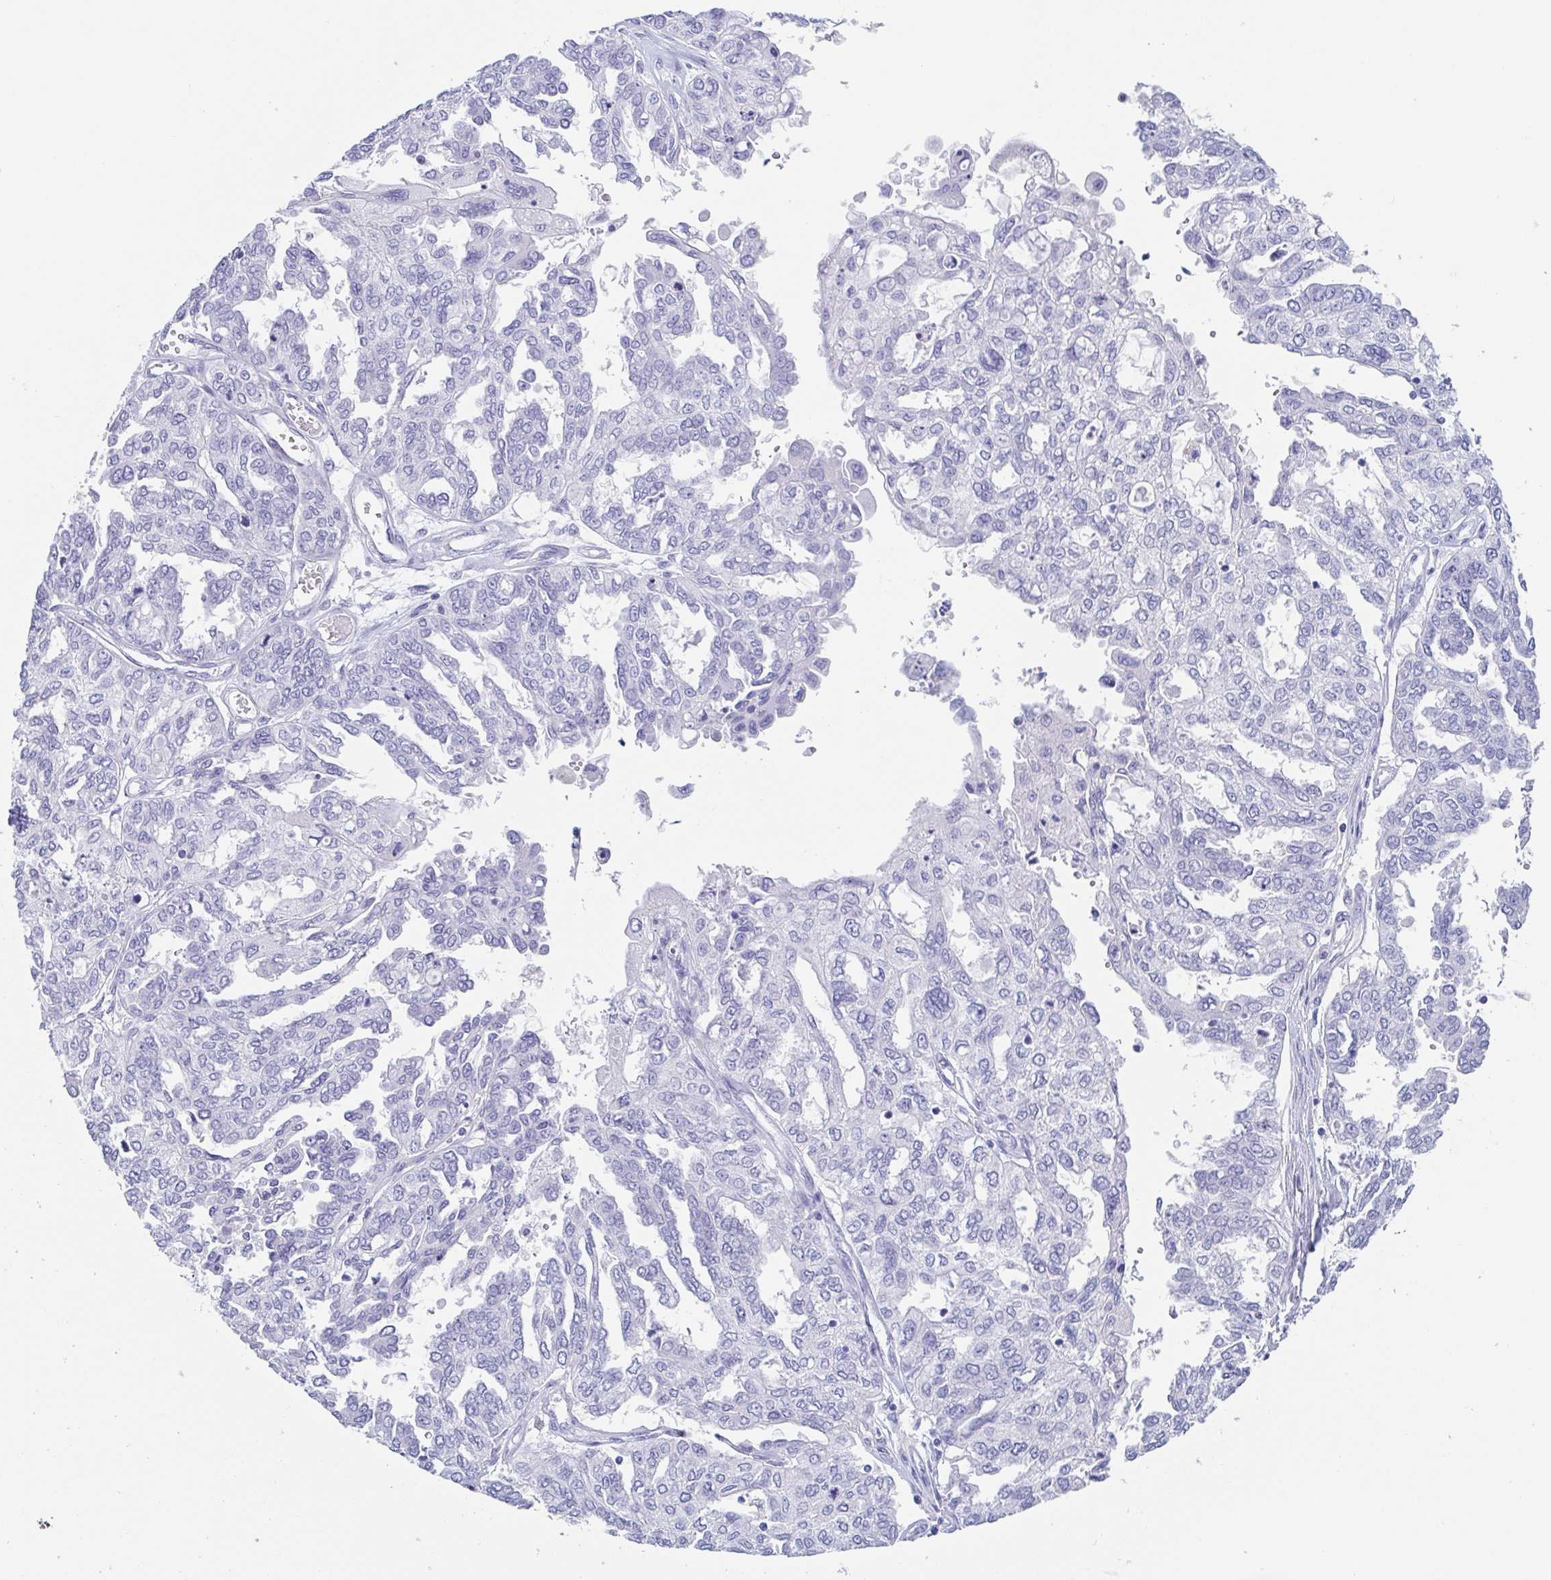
{"staining": {"intensity": "negative", "quantity": "none", "location": "none"}, "tissue": "ovarian cancer", "cell_type": "Tumor cells", "image_type": "cancer", "snomed": [{"axis": "morphology", "description": "Cystadenocarcinoma, serous, NOS"}, {"axis": "topography", "description": "Ovary"}], "caption": "A high-resolution photomicrograph shows immunohistochemistry (IHC) staining of ovarian cancer (serous cystadenocarcinoma), which exhibits no significant positivity in tumor cells. Nuclei are stained in blue.", "gene": "TAGLN3", "patient": {"sex": "female", "age": 53}}